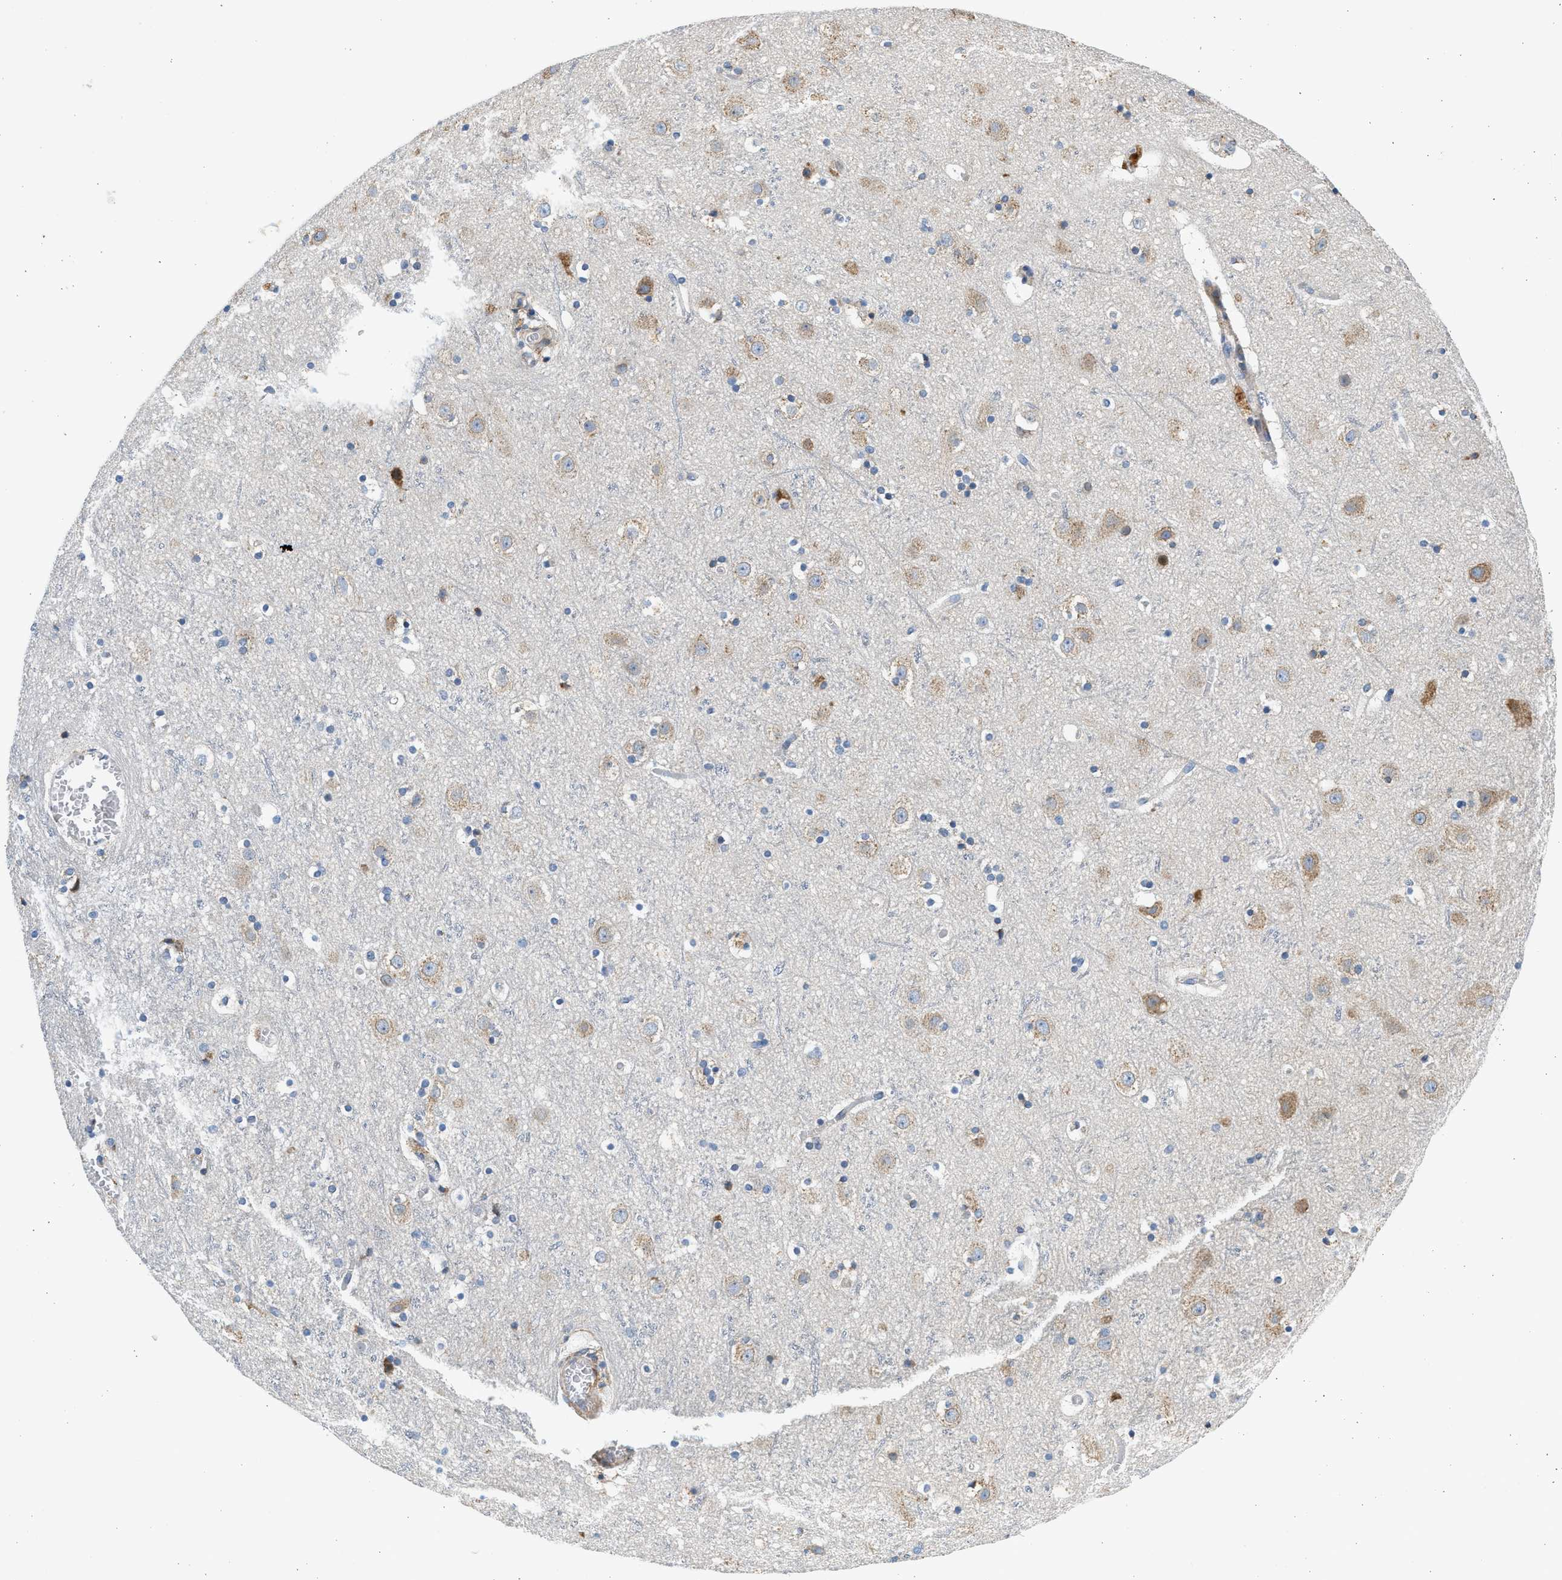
{"staining": {"intensity": "negative", "quantity": "none", "location": "none"}, "tissue": "cerebral cortex", "cell_type": "Endothelial cells", "image_type": "normal", "snomed": [{"axis": "morphology", "description": "Normal tissue, NOS"}, {"axis": "topography", "description": "Cerebral cortex"}], "caption": "The immunohistochemistry (IHC) photomicrograph has no significant expression in endothelial cells of cerebral cortex.", "gene": "CNTN6", "patient": {"sex": "male", "age": 45}}